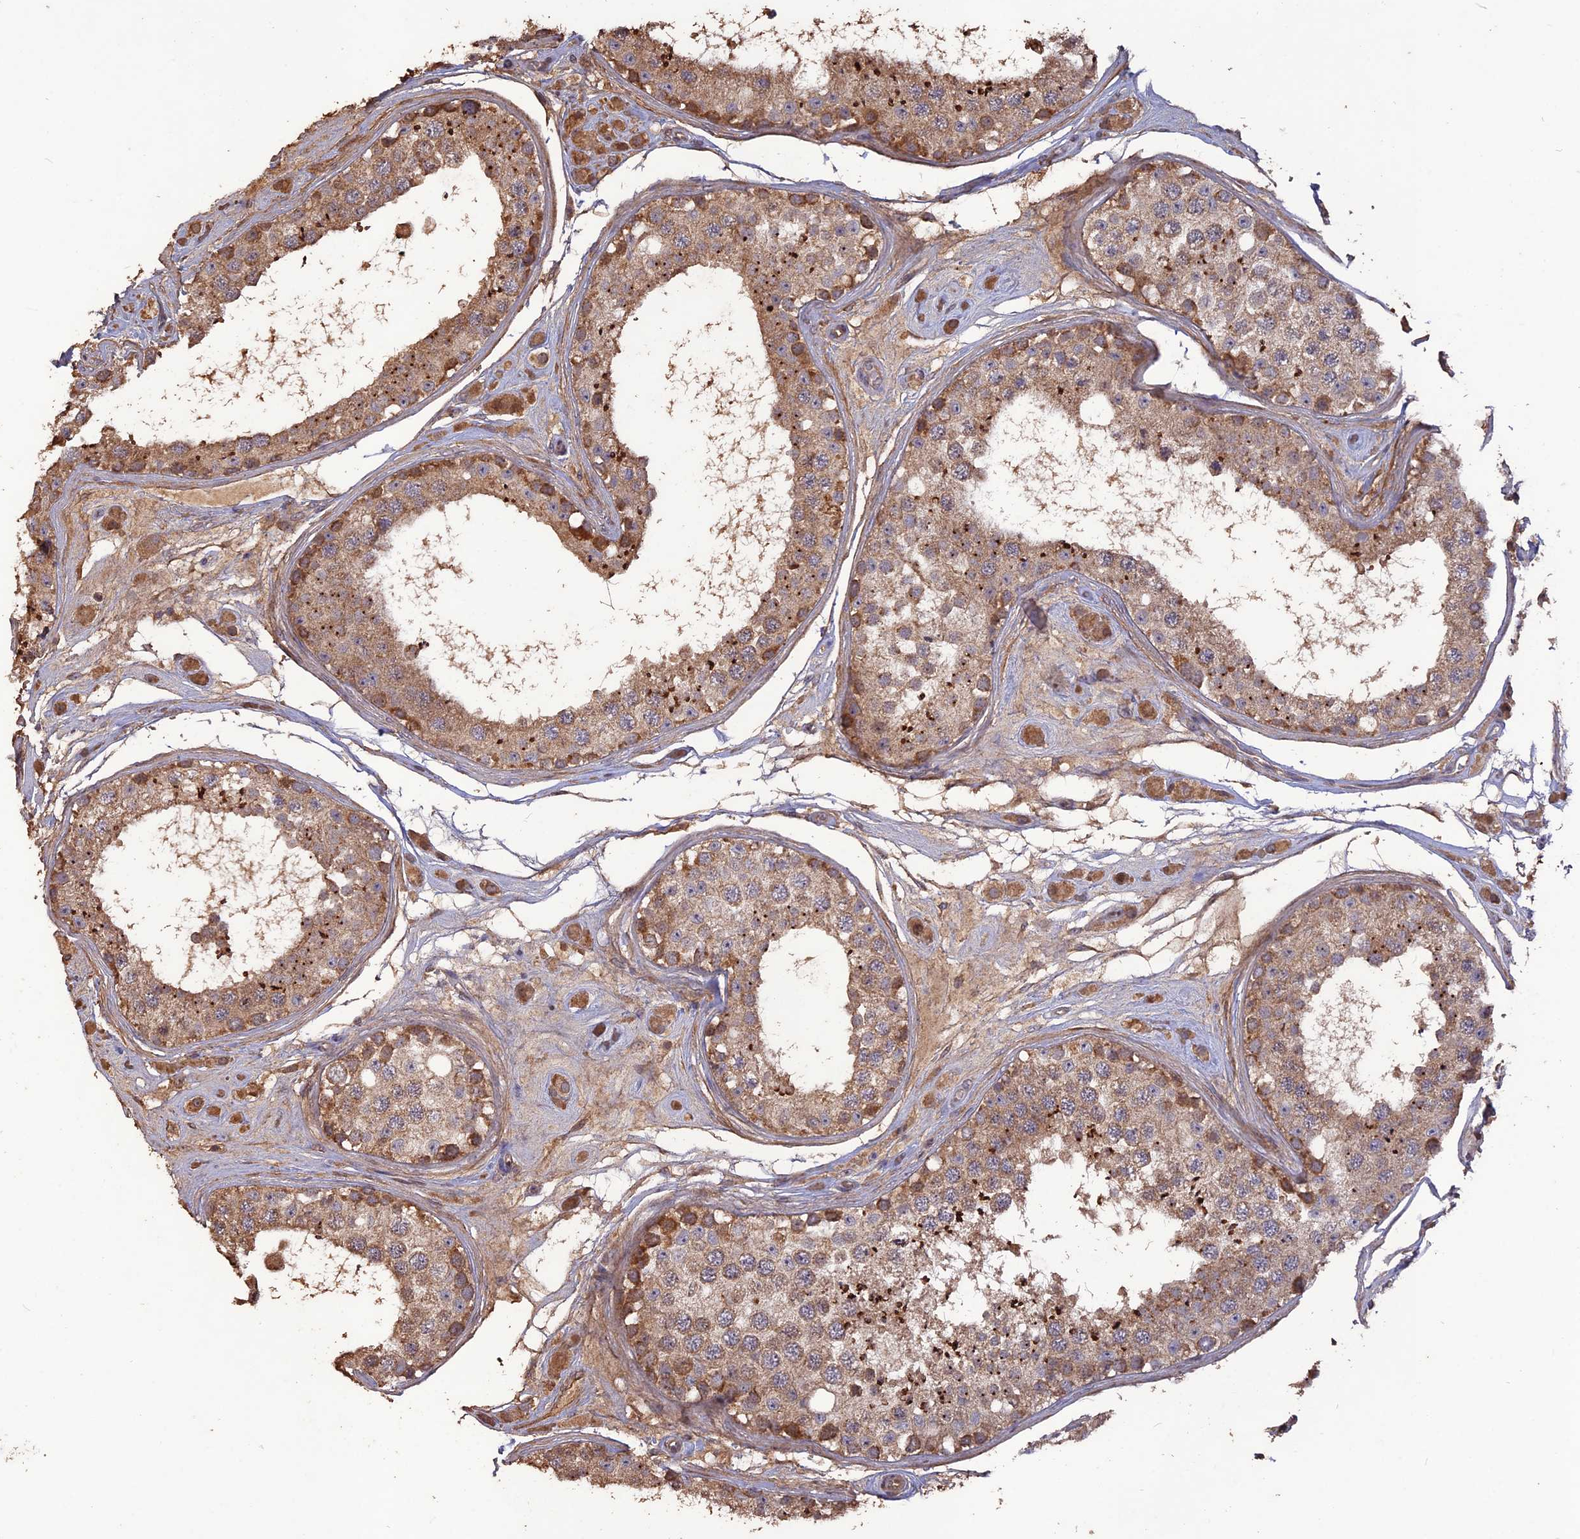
{"staining": {"intensity": "moderate", "quantity": ">75%", "location": "cytoplasmic/membranous"}, "tissue": "testis", "cell_type": "Cells in seminiferous ducts", "image_type": "normal", "snomed": [{"axis": "morphology", "description": "Normal tissue, NOS"}, {"axis": "topography", "description": "Testis"}], "caption": "A brown stain labels moderate cytoplasmic/membranous positivity of a protein in cells in seminiferous ducts of benign testis.", "gene": "LAYN", "patient": {"sex": "male", "age": 25}}